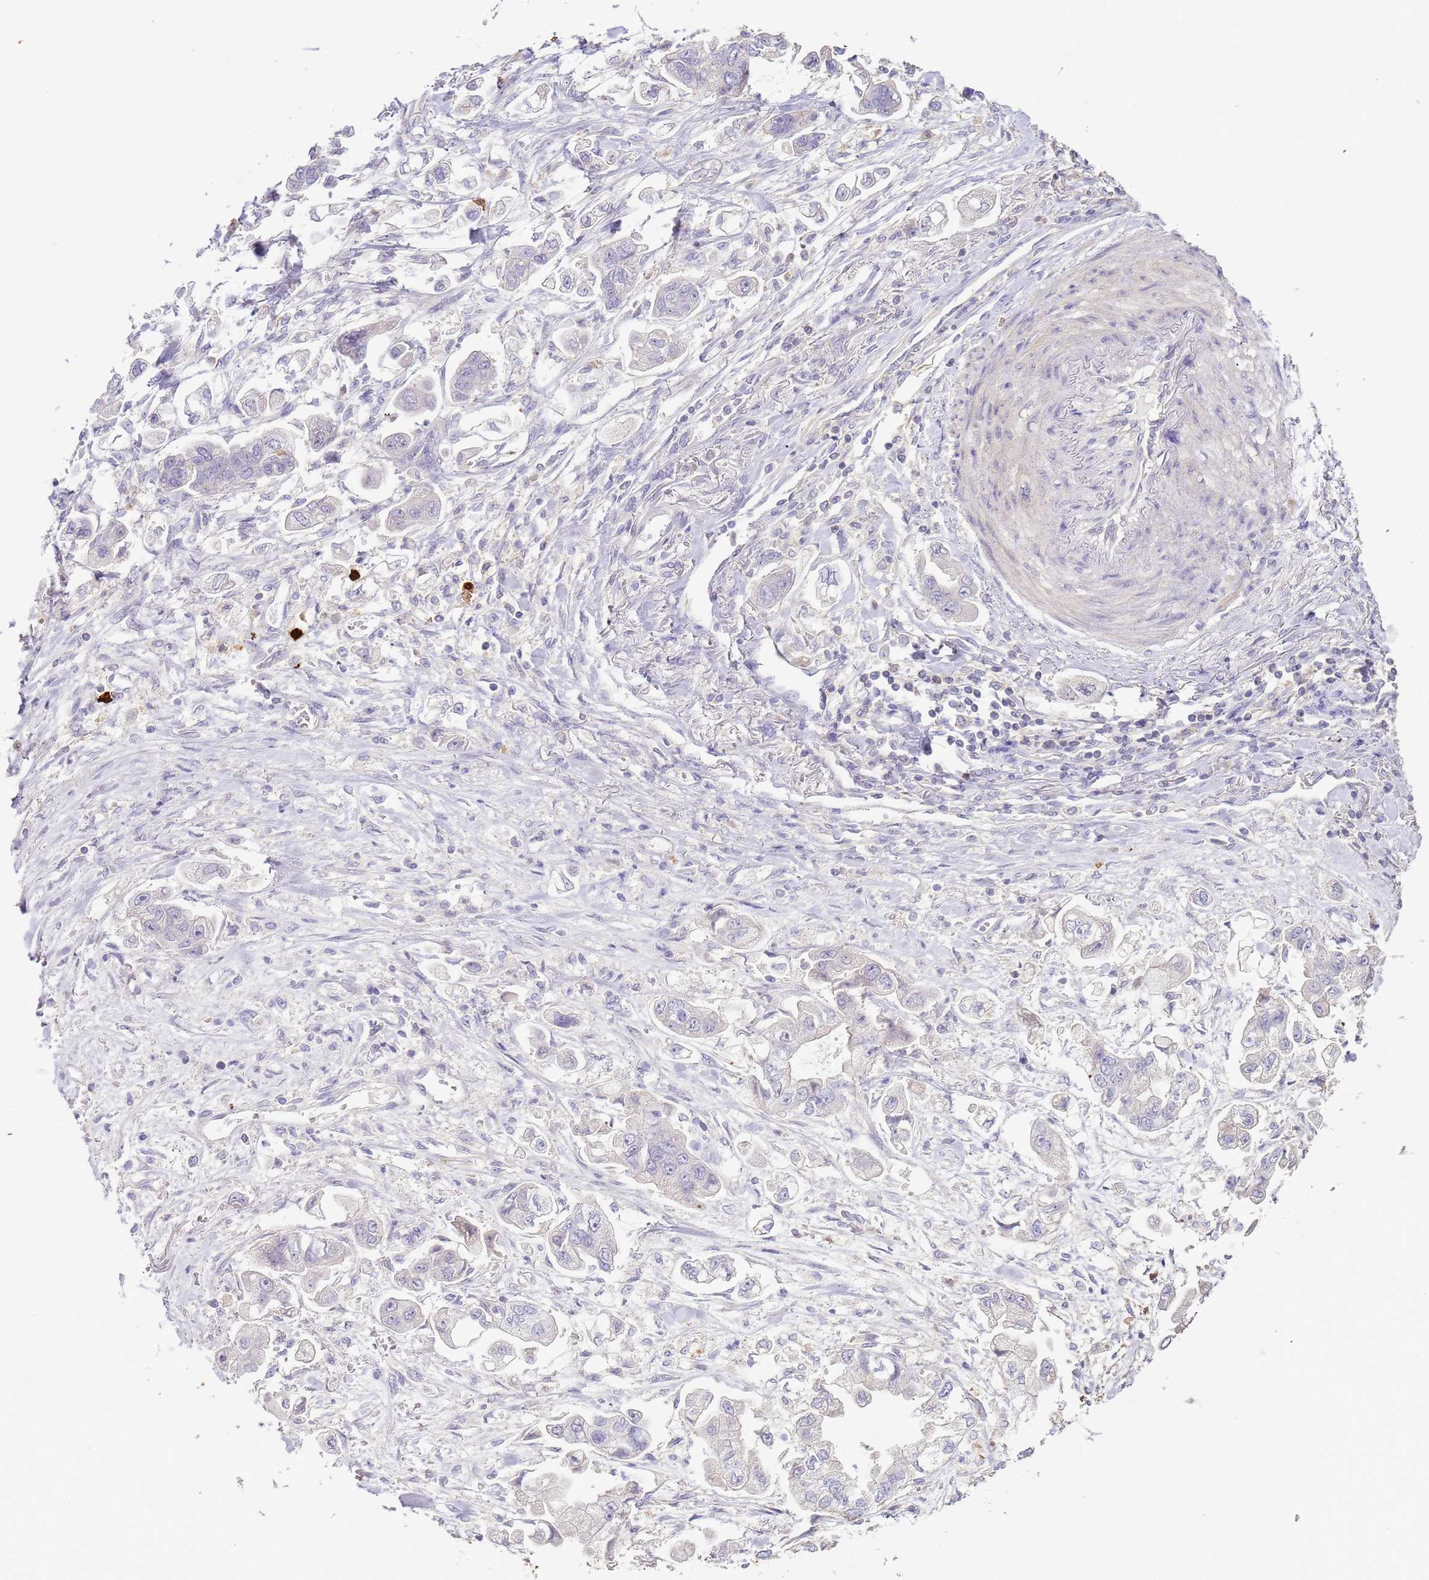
{"staining": {"intensity": "negative", "quantity": "none", "location": "none"}, "tissue": "stomach cancer", "cell_type": "Tumor cells", "image_type": "cancer", "snomed": [{"axis": "morphology", "description": "Adenocarcinoma, NOS"}, {"axis": "topography", "description": "Stomach"}], "caption": "High power microscopy photomicrograph of an IHC histopathology image of stomach cancer, revealing no significant positivity in tumor cells.", "gene": "IL2RG", "patient": {"sex": "male", "age": 62}}